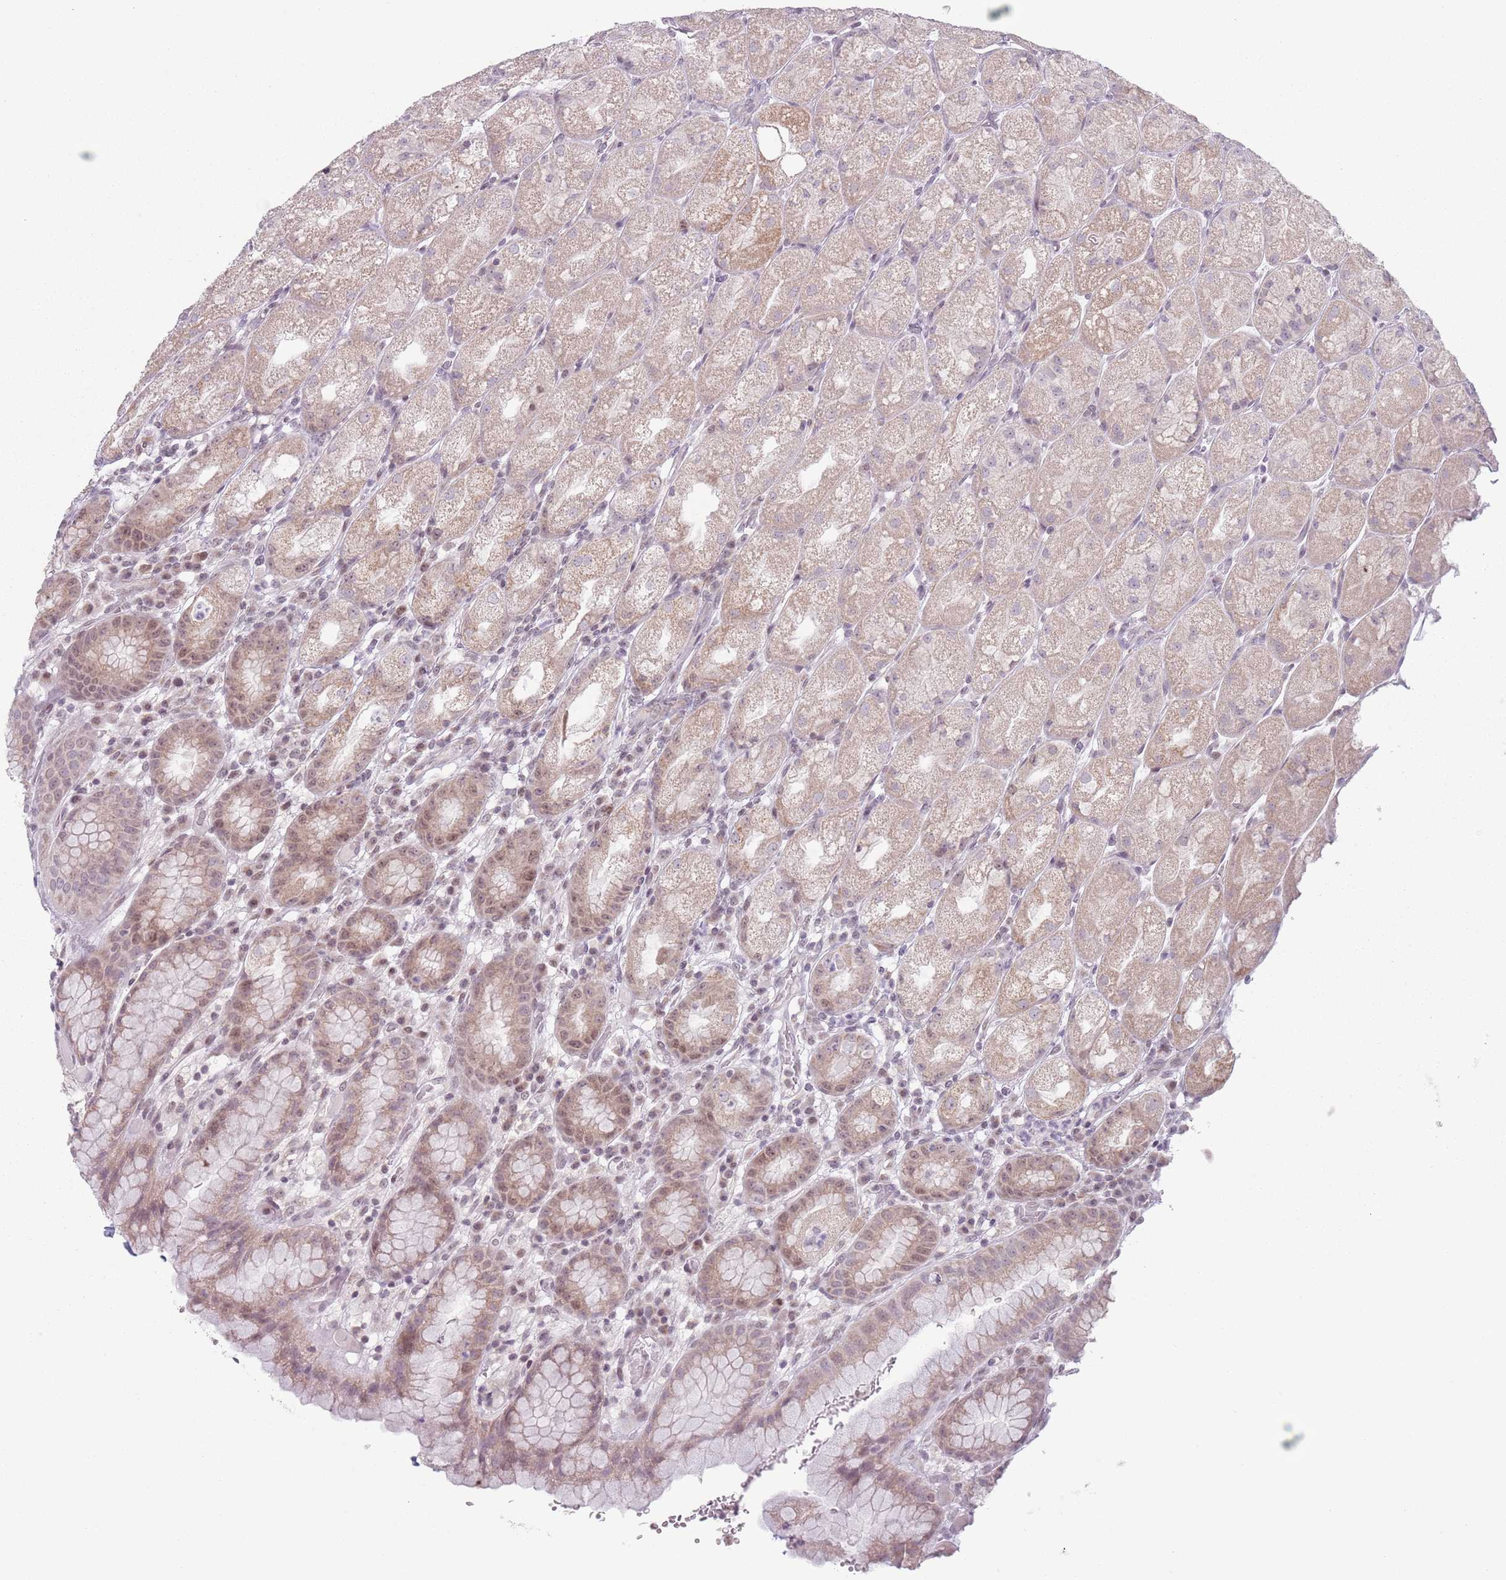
{"staining": {"intensity": "moderate", "quantity": "<25%", "location": "cytoplasmic/membranous,nuclear"}, "tissue": "stomach", "cell_type": "Glandular cells", "image_type": "normal", "snomed": [{"axis": "morphology", "description": "Normal tissue, NOS"}, {"axis": "topography", "description": "Stomach, upper"}], "caption": "A micrograph showing moderate cytoplasmic/membranous,nuclear staining in about <25% of glandular cells in unremarkable stomach, as visualized by brown immunohistochemical staining.", "gene": "MRPL34", "patient": {"sex": "male", "age": 52}}